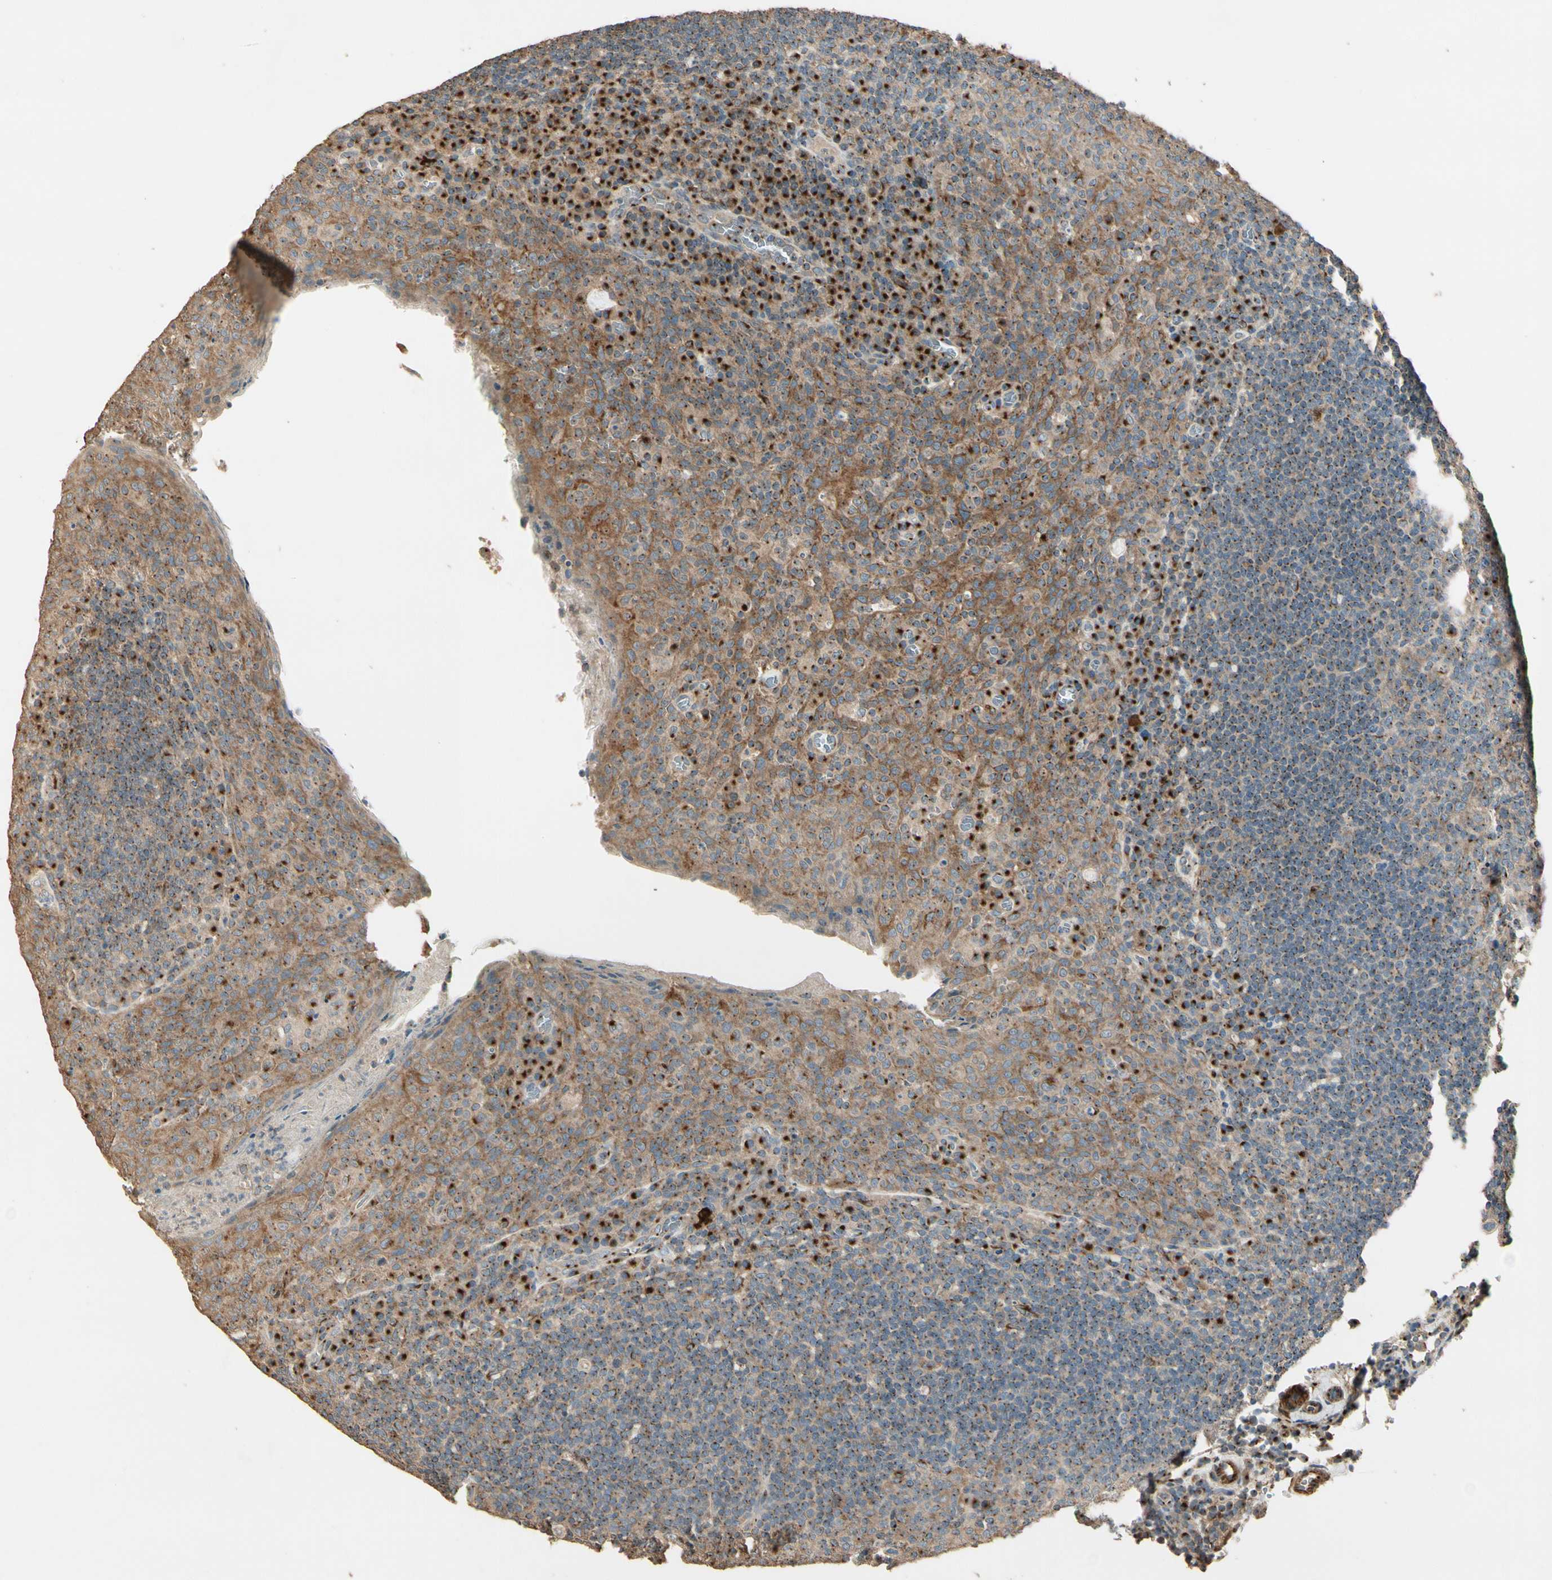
{"staining": {"intensity": "moderate", "quantity": ">75%", "location": "cytoplasmic/membranous"}, "tissue": "tonsil", "cell_type": "Germinal center cells", "image_type": "normal", "snomed": [{"axis": "morphology", "description": "Normal tissue, NOS"}, {"axis": "topography", "description": "Tonsil"}], "caption": "Immunohistochemistry histopathology image of unremarkable tonsil: tonsil stained using IHC displays medium levels of moderate protein expression localized specifically in the cytoplasmic/membranous of germinal center cells, appearing as a cytoplasmic/membranous brown color.", "gene": "AKAP9", "patient": {"sex": "male", "age": 17}}